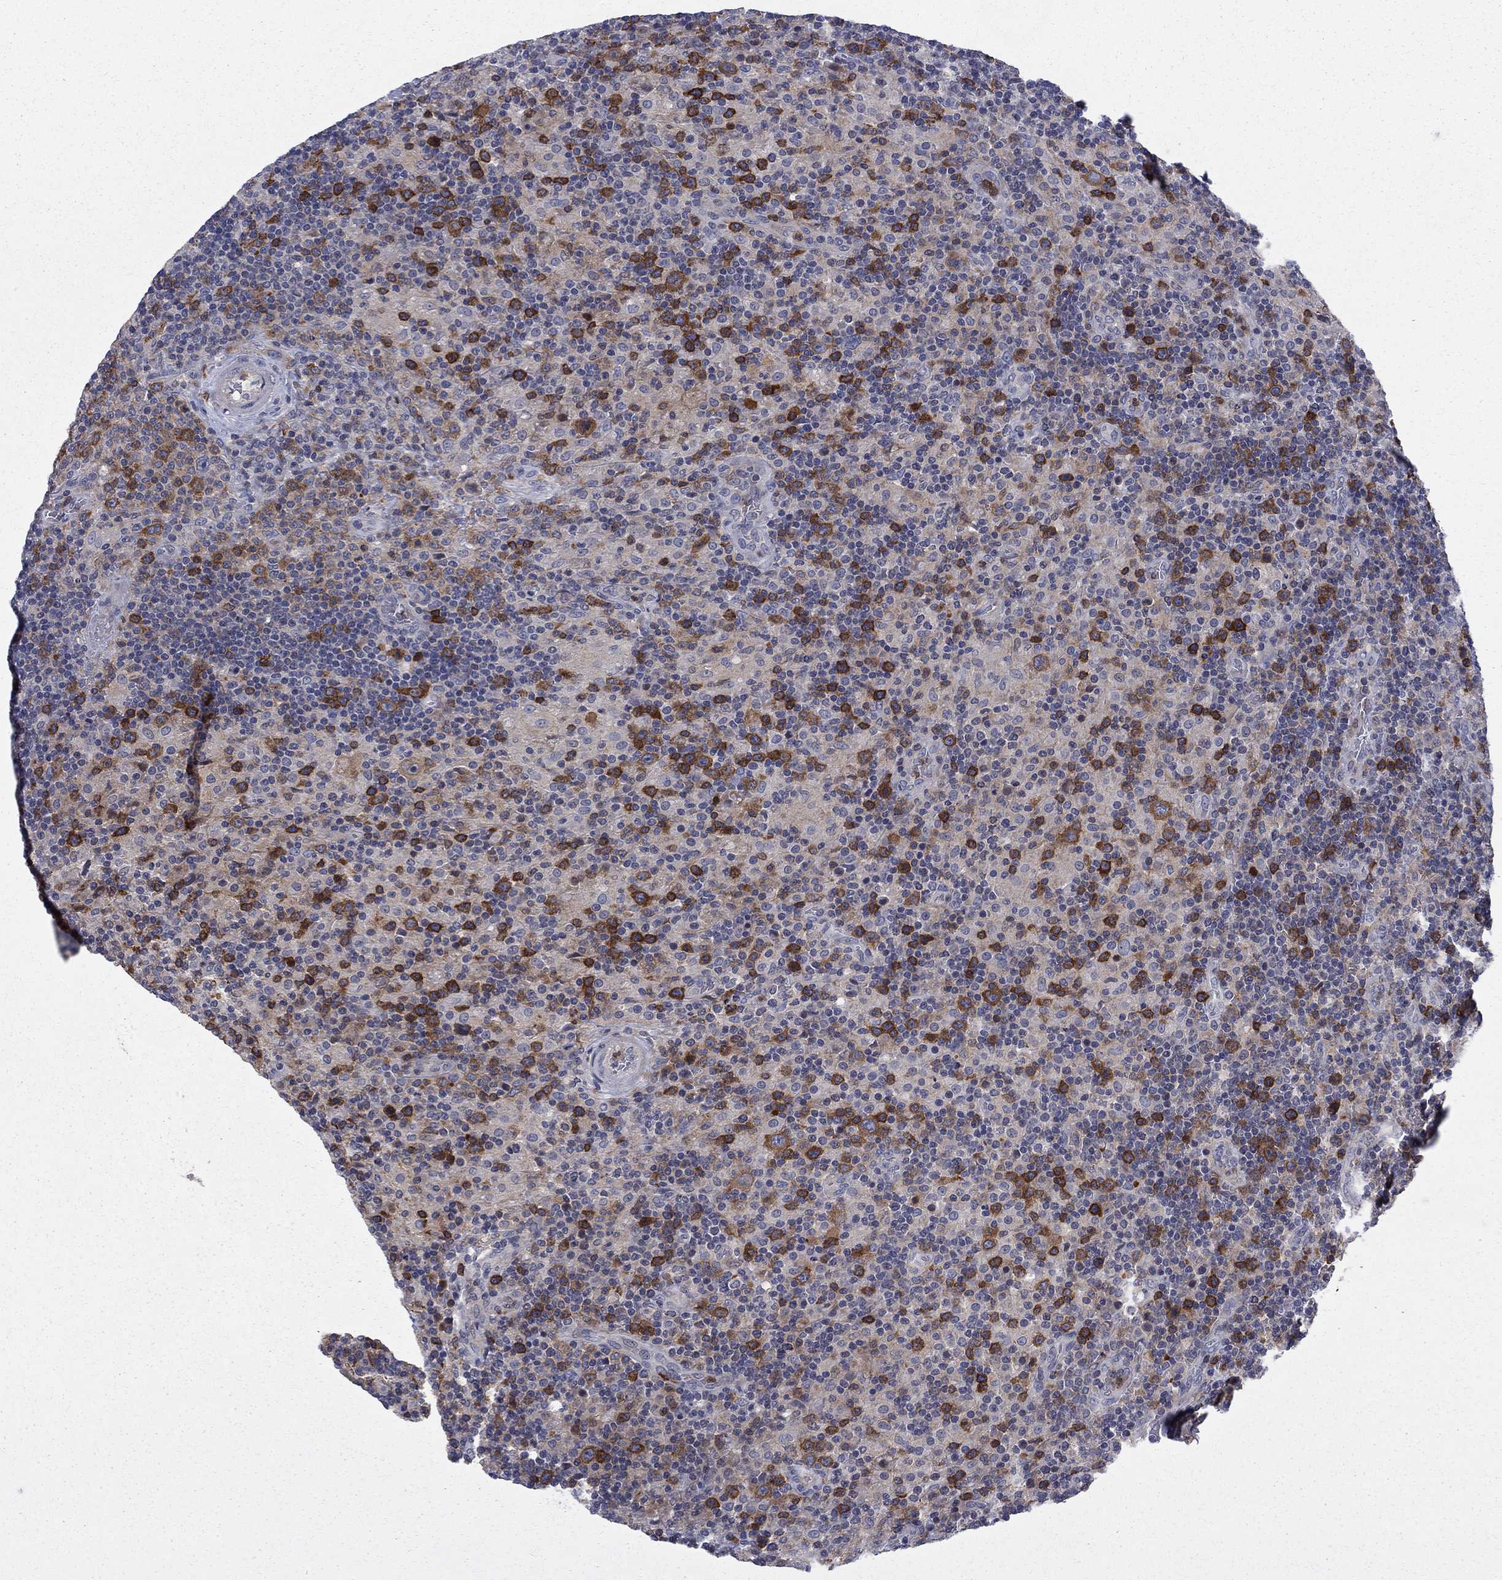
{"staining": {"intensity": "strong", "quantity": "<25%", "location": "cytoplasmic/membranous"}, "tissue": "lymphoma", "cell_type": "Tumor cells", "image_type": "cancer", "snomed": [{"axis": "morphology", "description": "Hodgkin's disease, NOS"}, {"axis": "topography", "description": "Lymph node"}], "caption": "Human lymphoma stained with a brown dye displays strong cytoplasmic/membranous positive positivity in approximately <25% of tumor cells.", "gene": "KIF15", "patient": {"sex": "male", "age": 70}}